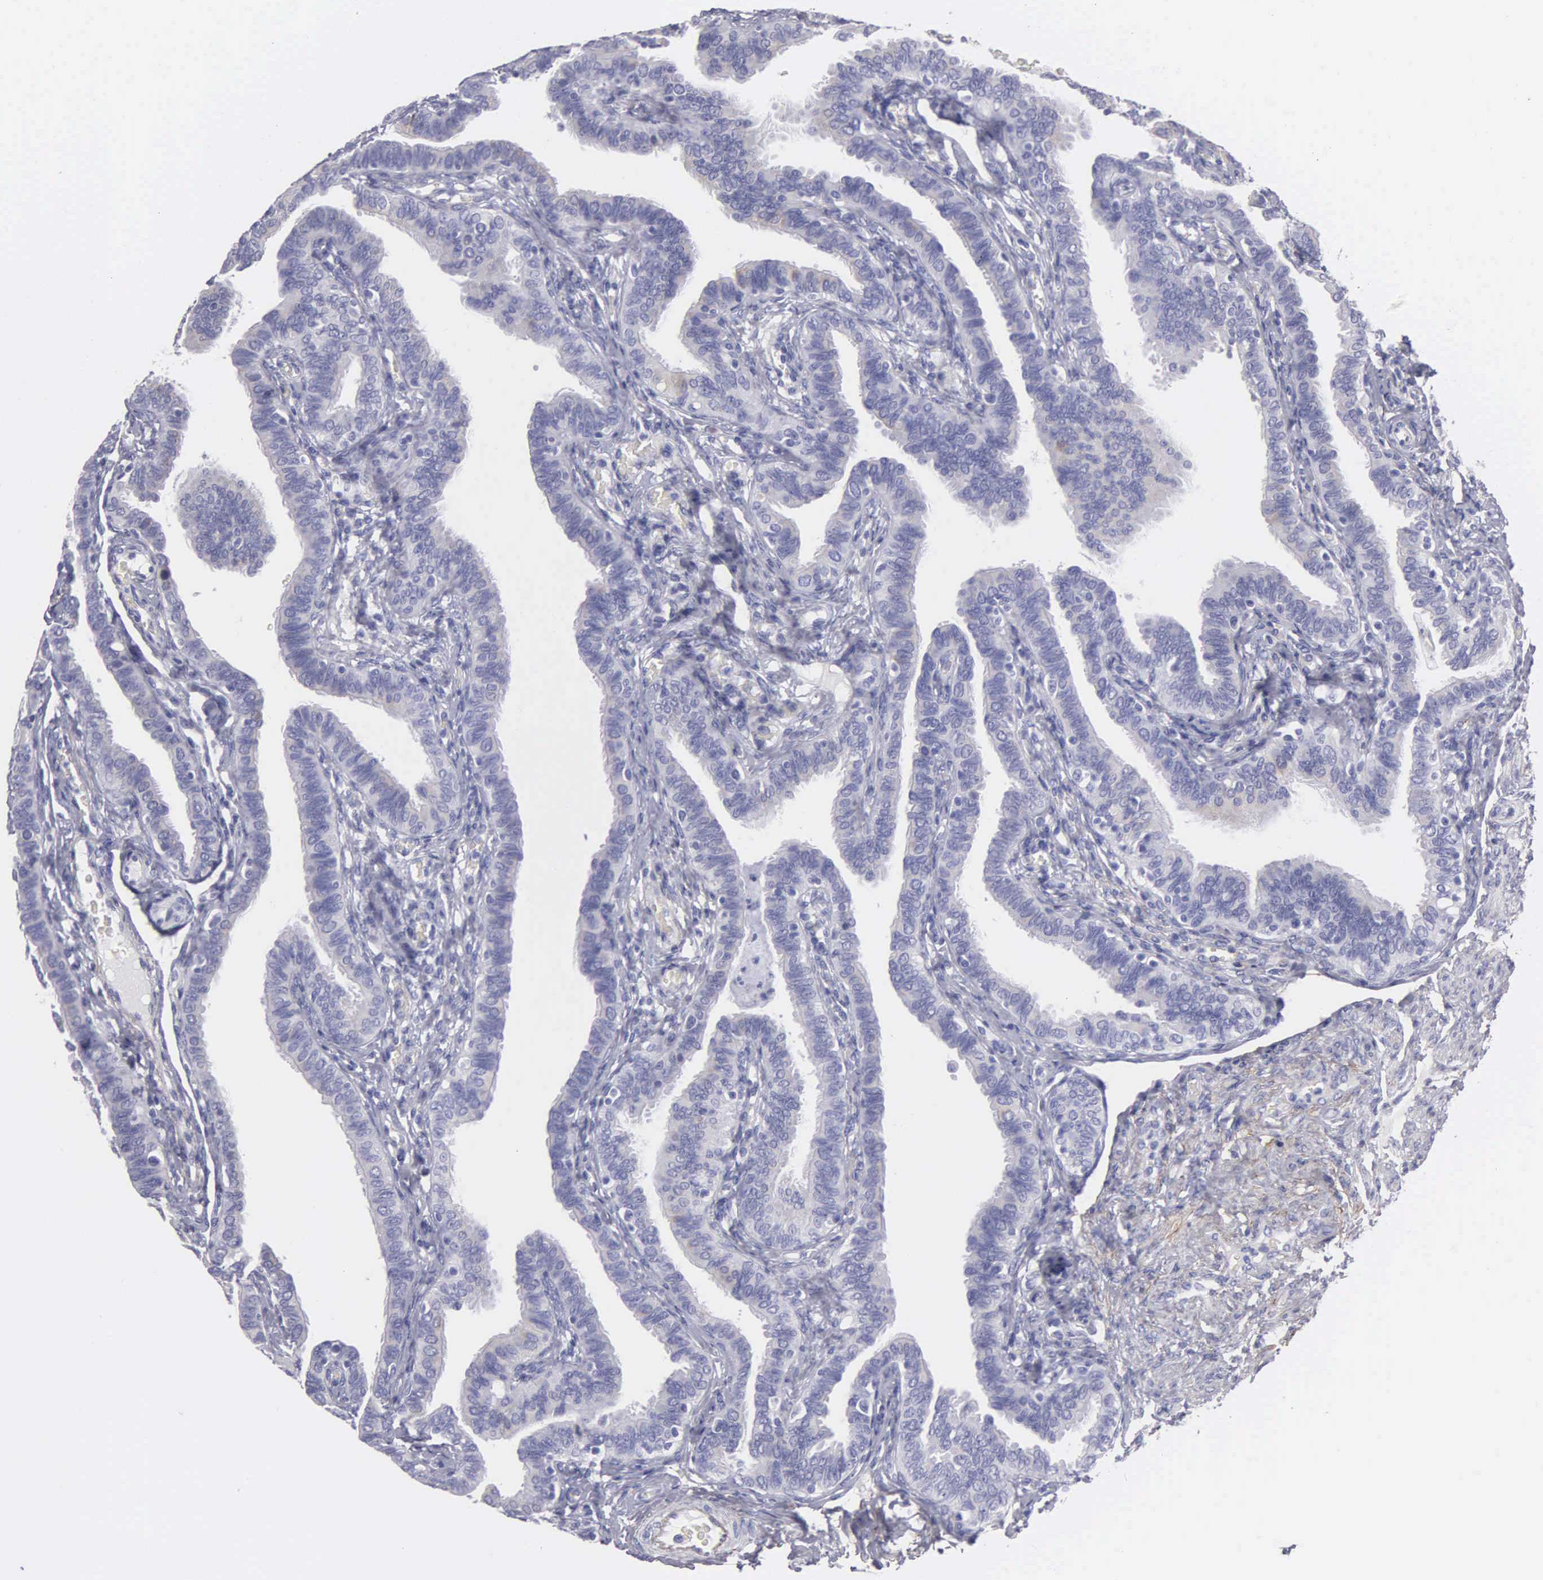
{"staining": {"intensity": "negative", "quantity": "none", "location": "none"}, "tissue": "fallopian tube", "cell_type": "Glandular cells", "image_type": "normal", "snomed": [{"axis": "morphology", "description": "Normal tissue, NOS"}, {"axis": "topography", "description": "Fallopian tube"}], "caption": "Immunohistochemical staining of normal human fallopian tube reveals no significant expression in glandular cells.", "gene": "FBLN5", "patient": {"sex": "female", "age": 38}}